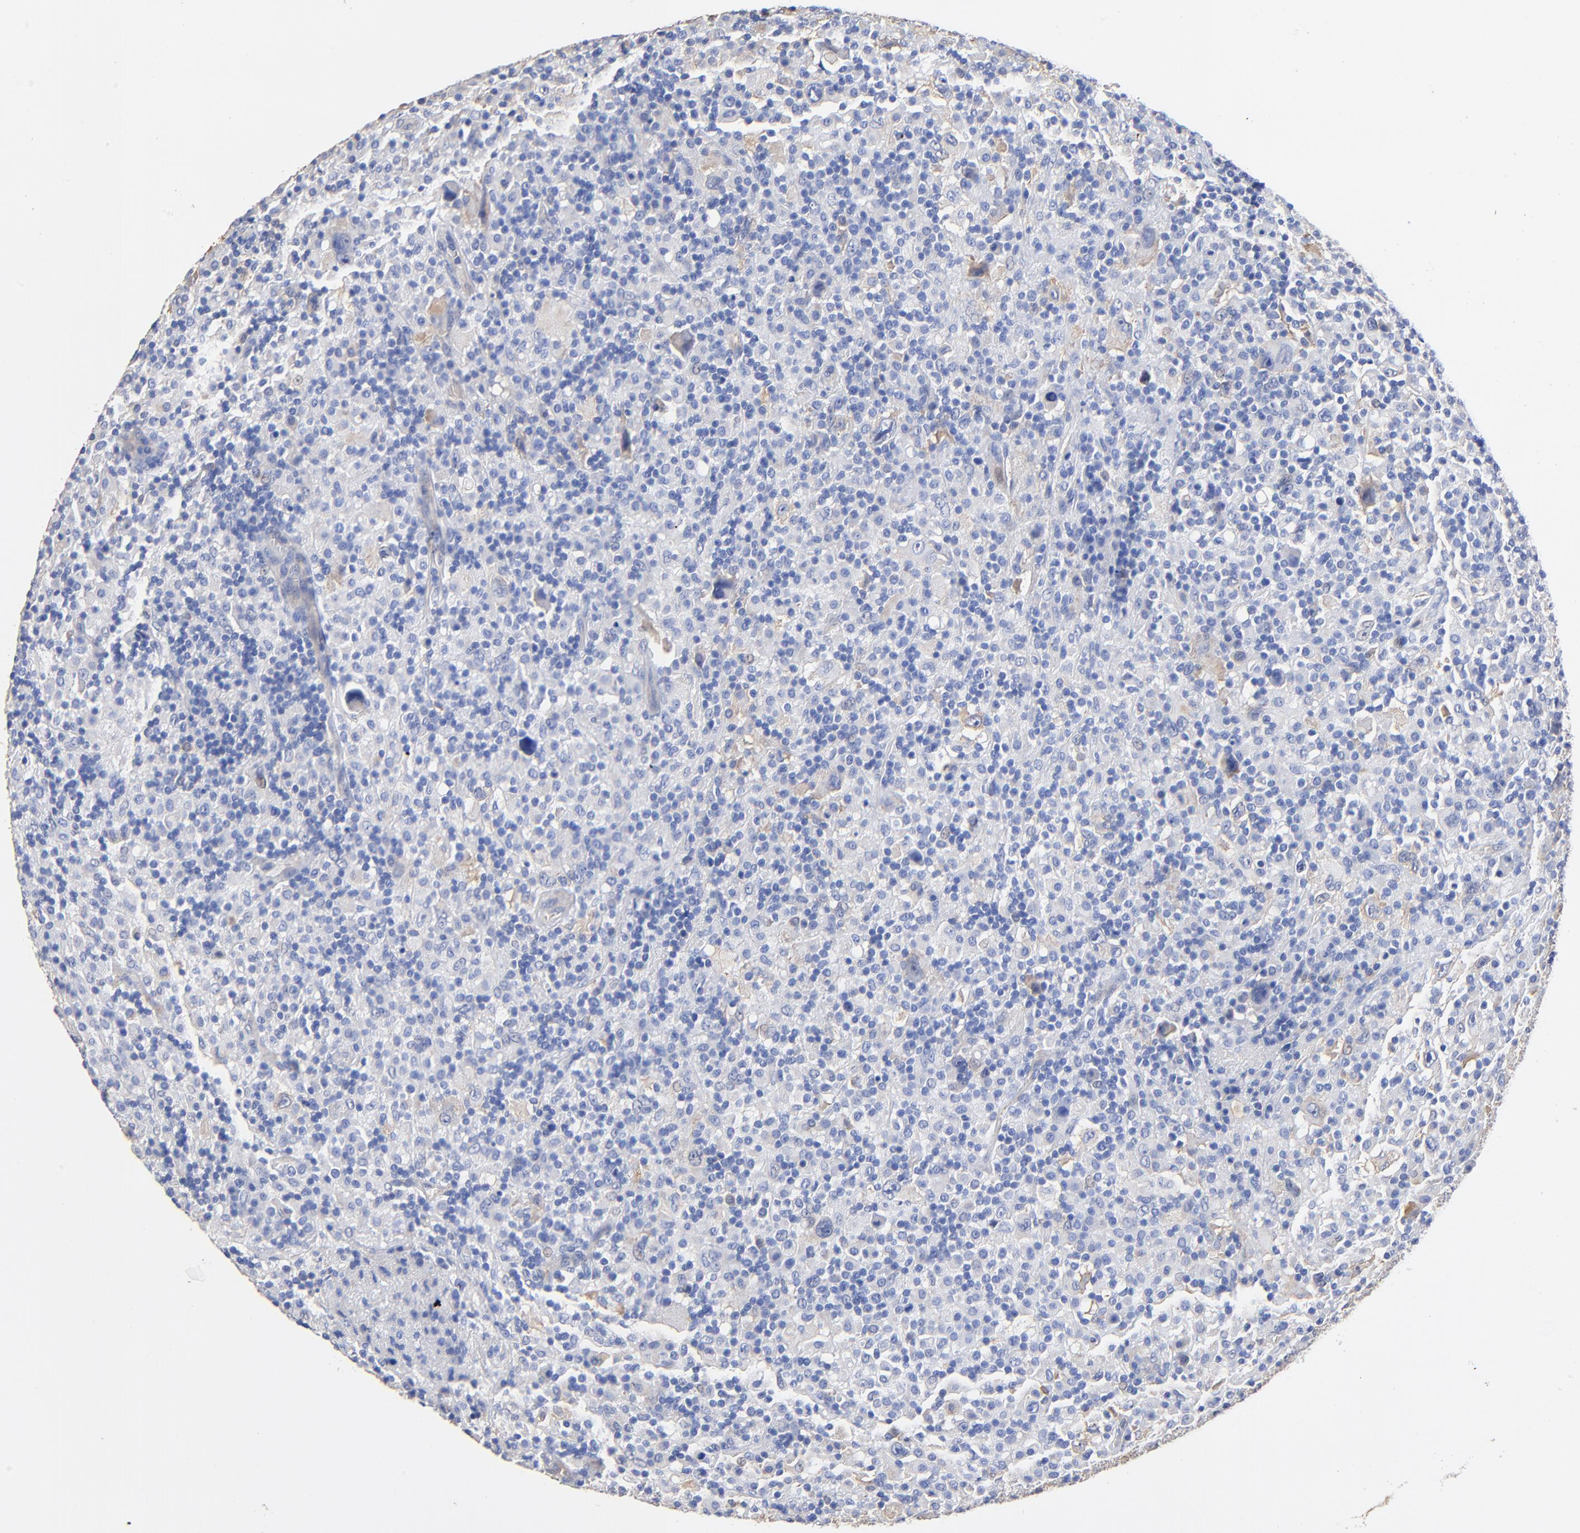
{"staining": {"intensity": "negative", "quantity": "none", "location": "none"}, "tissue": "lymphoma", "cell_type": "Tumor cells", "image_type": "cancer", "snomed": [{"axis": "morphology", "description": "Hodgkin's disease, NOS"}, {"axis": "topography", "description": "Lymph node"}], "caption": "Immunohistochemistry micrograph of neoplastic tissue: human lymphoma stained with DAB displays no significant protein expression in tumor cells. (Brightfield microscopy of DAB IHC at high magnification).", "gene": "TAGLN2", "patient": {"sex": "male", "age": 46}}